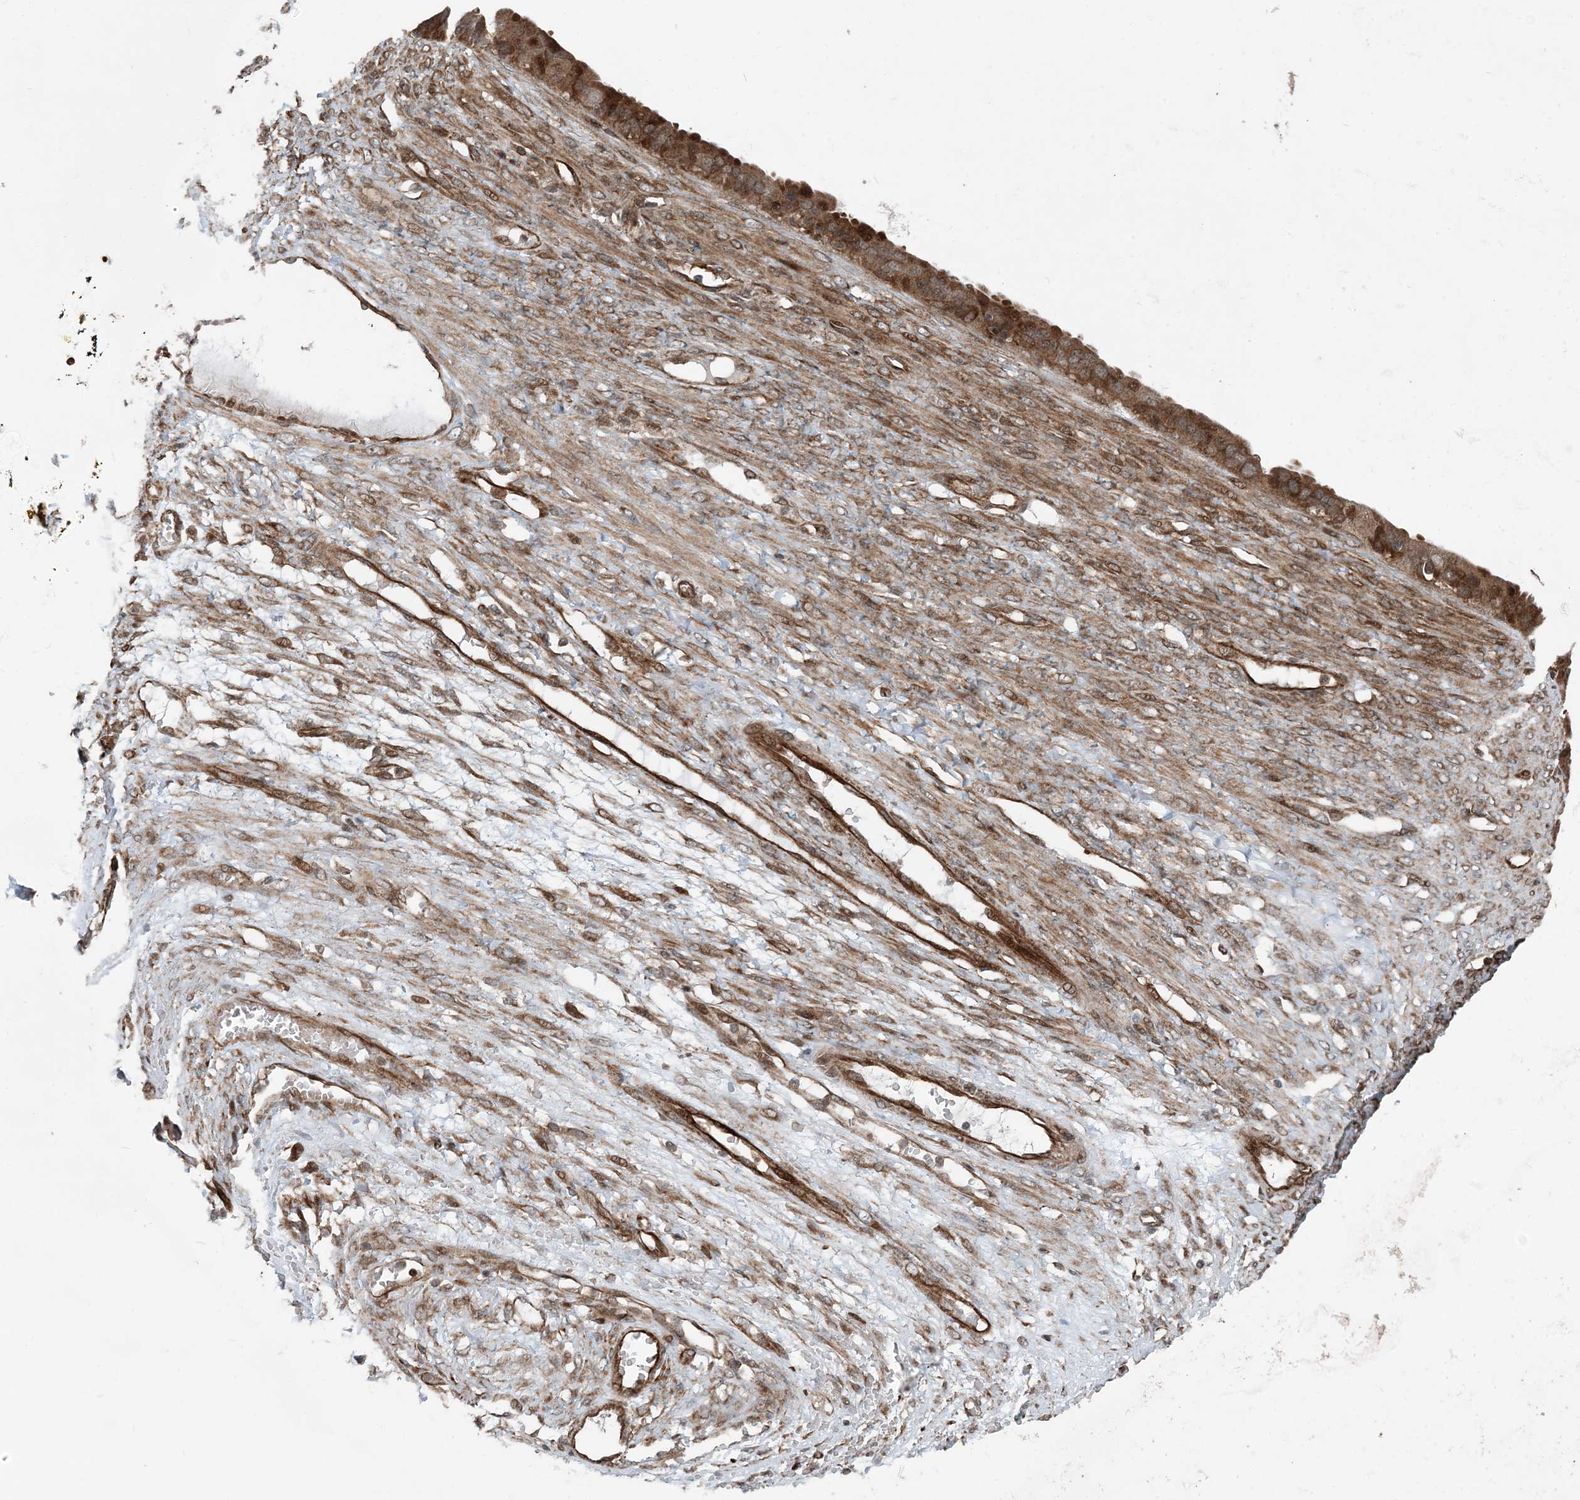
{"staining": {"intensity": "moderate", "quantity": ">75%", "location": "cytoplasmic/membranous"}, "tissue": "ovarian cancer", "cell_type": "Tumor cells", "image_type": "cancer", "snomed": [{"axis": "morphology", "description": "Cystadenocarcinoma, serous, NOS"}, {"axis": "topography", "description": "Ovary"}], "caption": "Human ovarian serous cystadenocarcinoma stained with a brown dye exhibits moderate cytoplasmic/membranous positive staining in about >75% of tumor cells.", "gene": "EDEM2", "patient": {"sex": "female", "age": 58}}